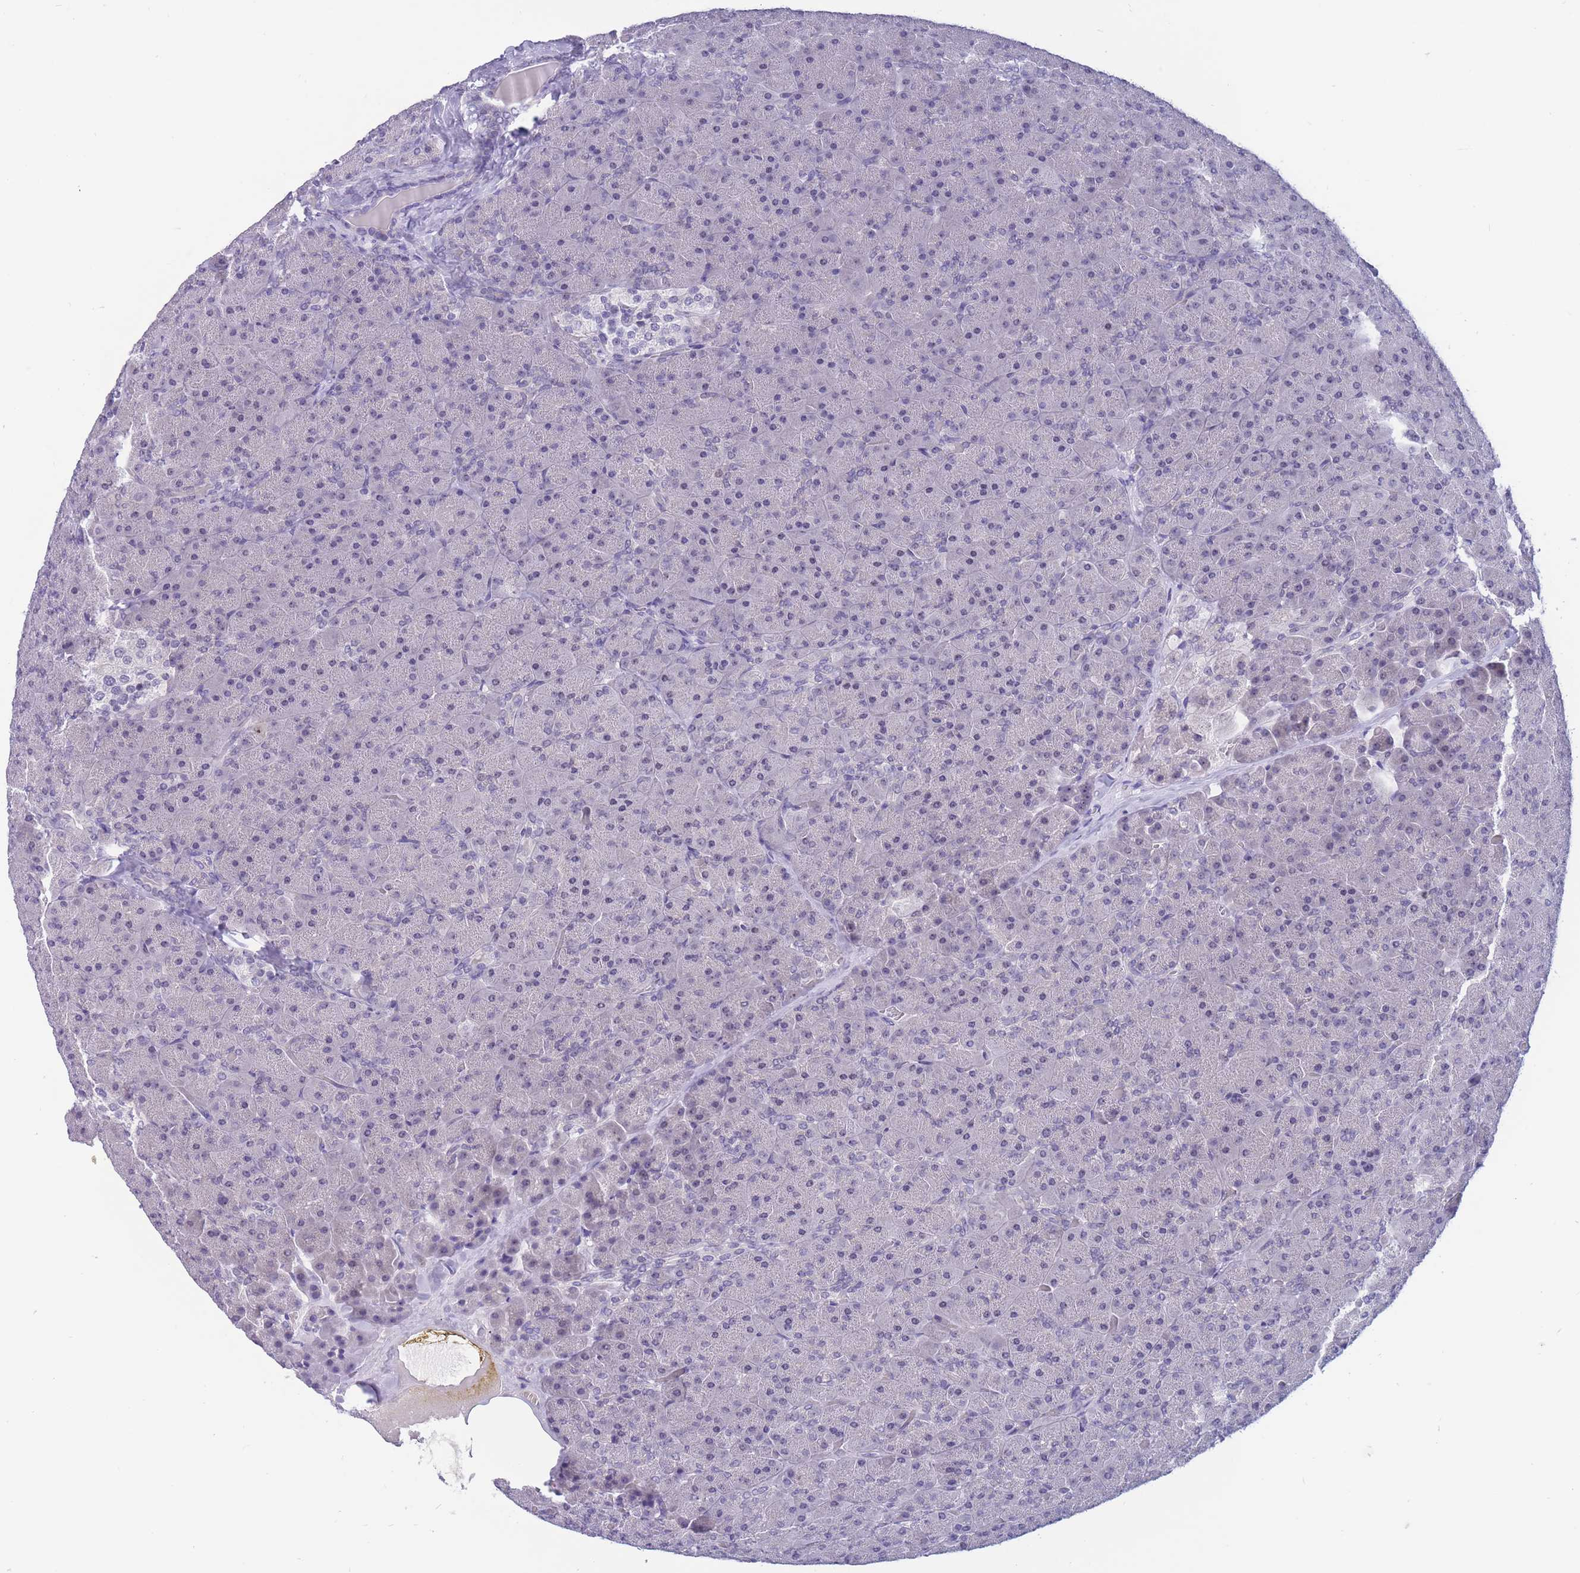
{"staining": {"intensity": "weak", "quantity": "25%-75%", "location": "nuclear"}, "tissue": "pancreas", "cell_type": "Exocrine glandular cells", "image_type": "normal", "snomed": [{"axis": "morphology", "description": "Normal tissue, NOS"}, {"axis": "topography", "description": "Pancreas"}], "caption": "High-power microscopy captured an immunohistochemistry (IHC) photomicrograph of normal pancreas, revealing weak nuclear expression in about 25%-75% of exocrine glandular cells. The staining is performed using DAB (3,3'-diaminobenzidine) brown chromogen to label protein expression. The nuclei are counter-stained blue using hematoxylin.", "gene": "BOP1", "patient": {"sex": "male", "age": 36}}